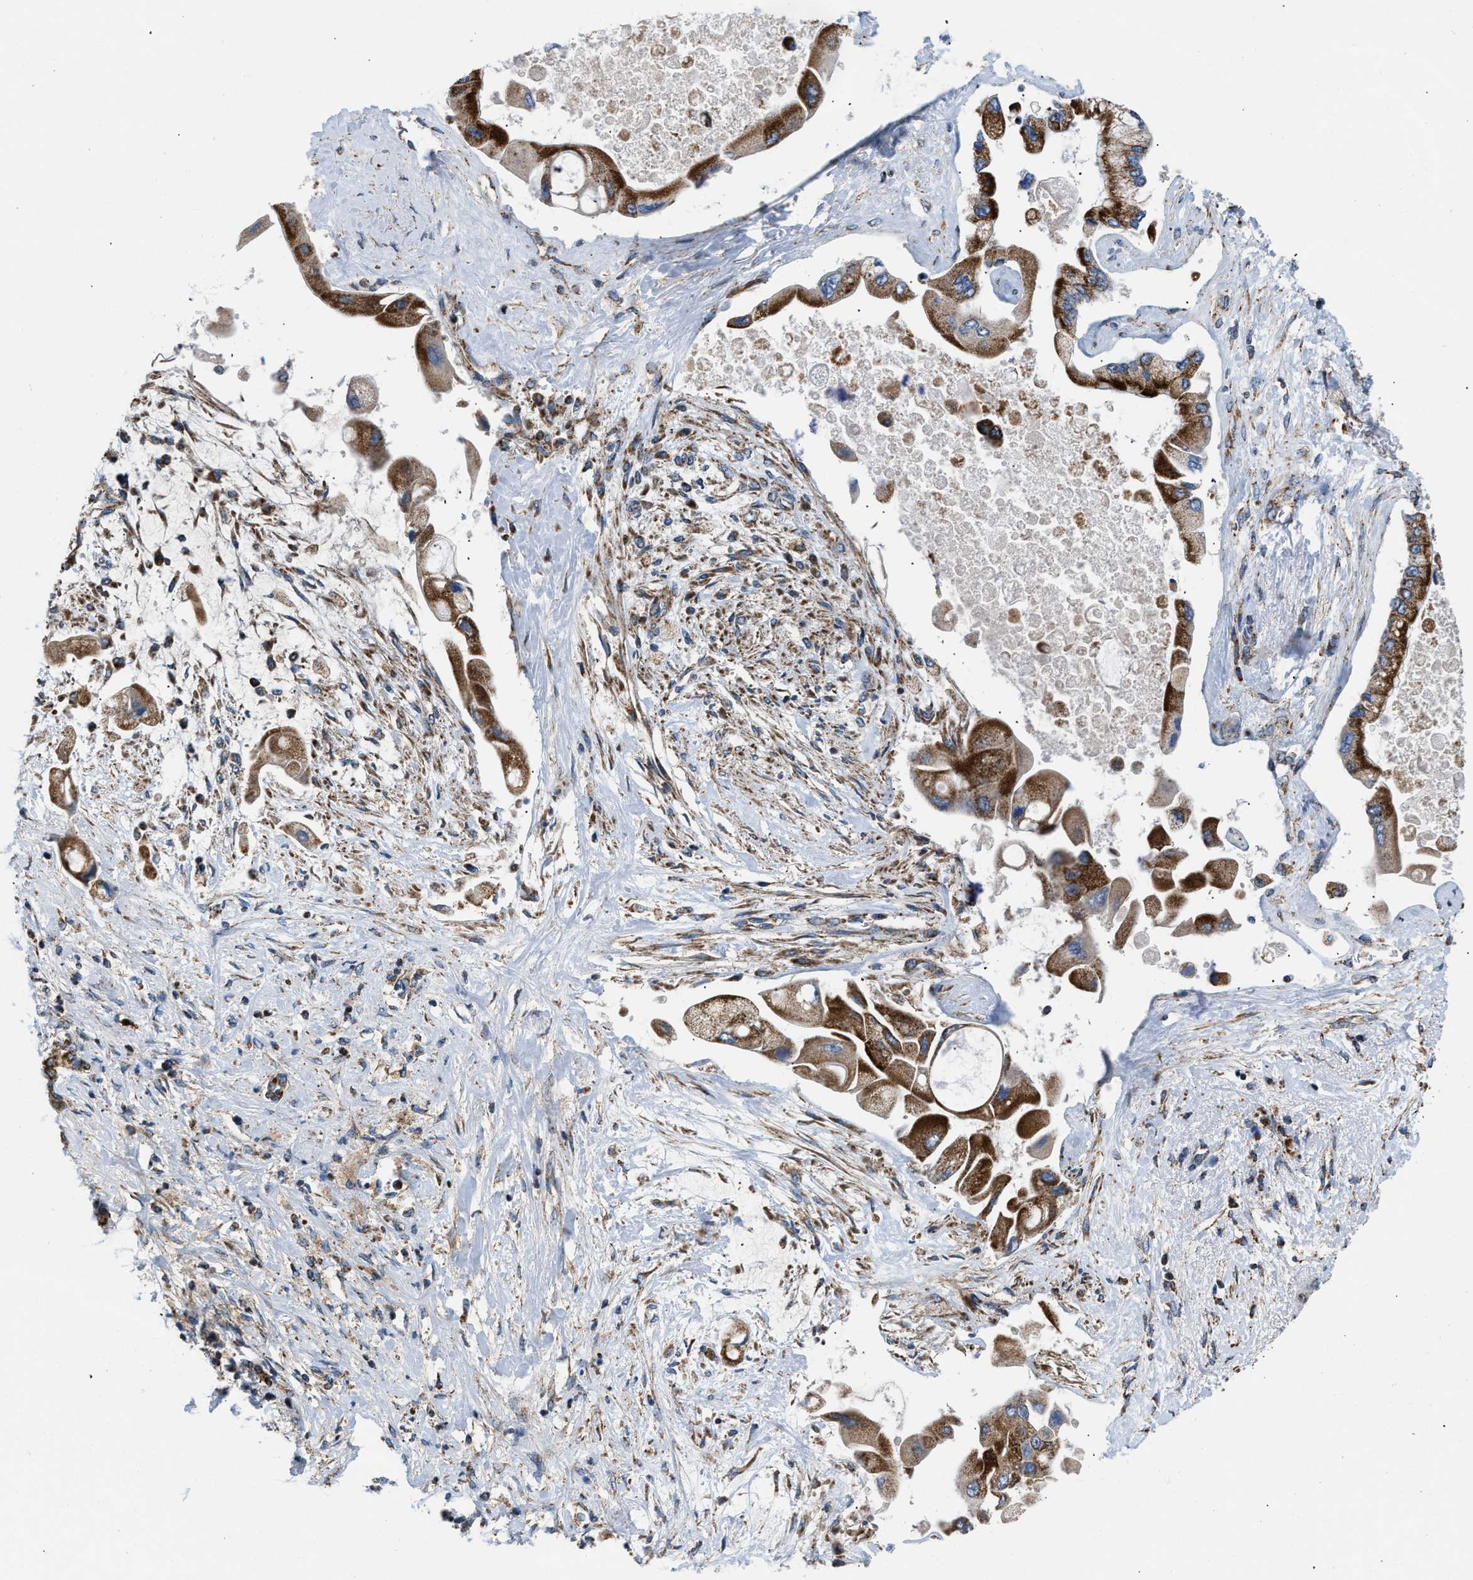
{"staining": {"intensity": "strong", "quantity": ">75%", "location": "cytoplasmic/membranous"}, "tissue": "liver cancer", "cell_type": "Tumor cells", "image_type": "cancer", "snomed": [{"axis": "morphology", "description": "Cholangiocarcinoma"}, {"axis": "topography", "description": "Liver"}], "caption": "Liver cancer tissue demonstrates strong cytoplasmic/membranous positivity in approximately >75% of tumor cells, visualized by immunohistochemistry.", "gene": "OPTN", "patient": {"sex": "male", "age": 50}}